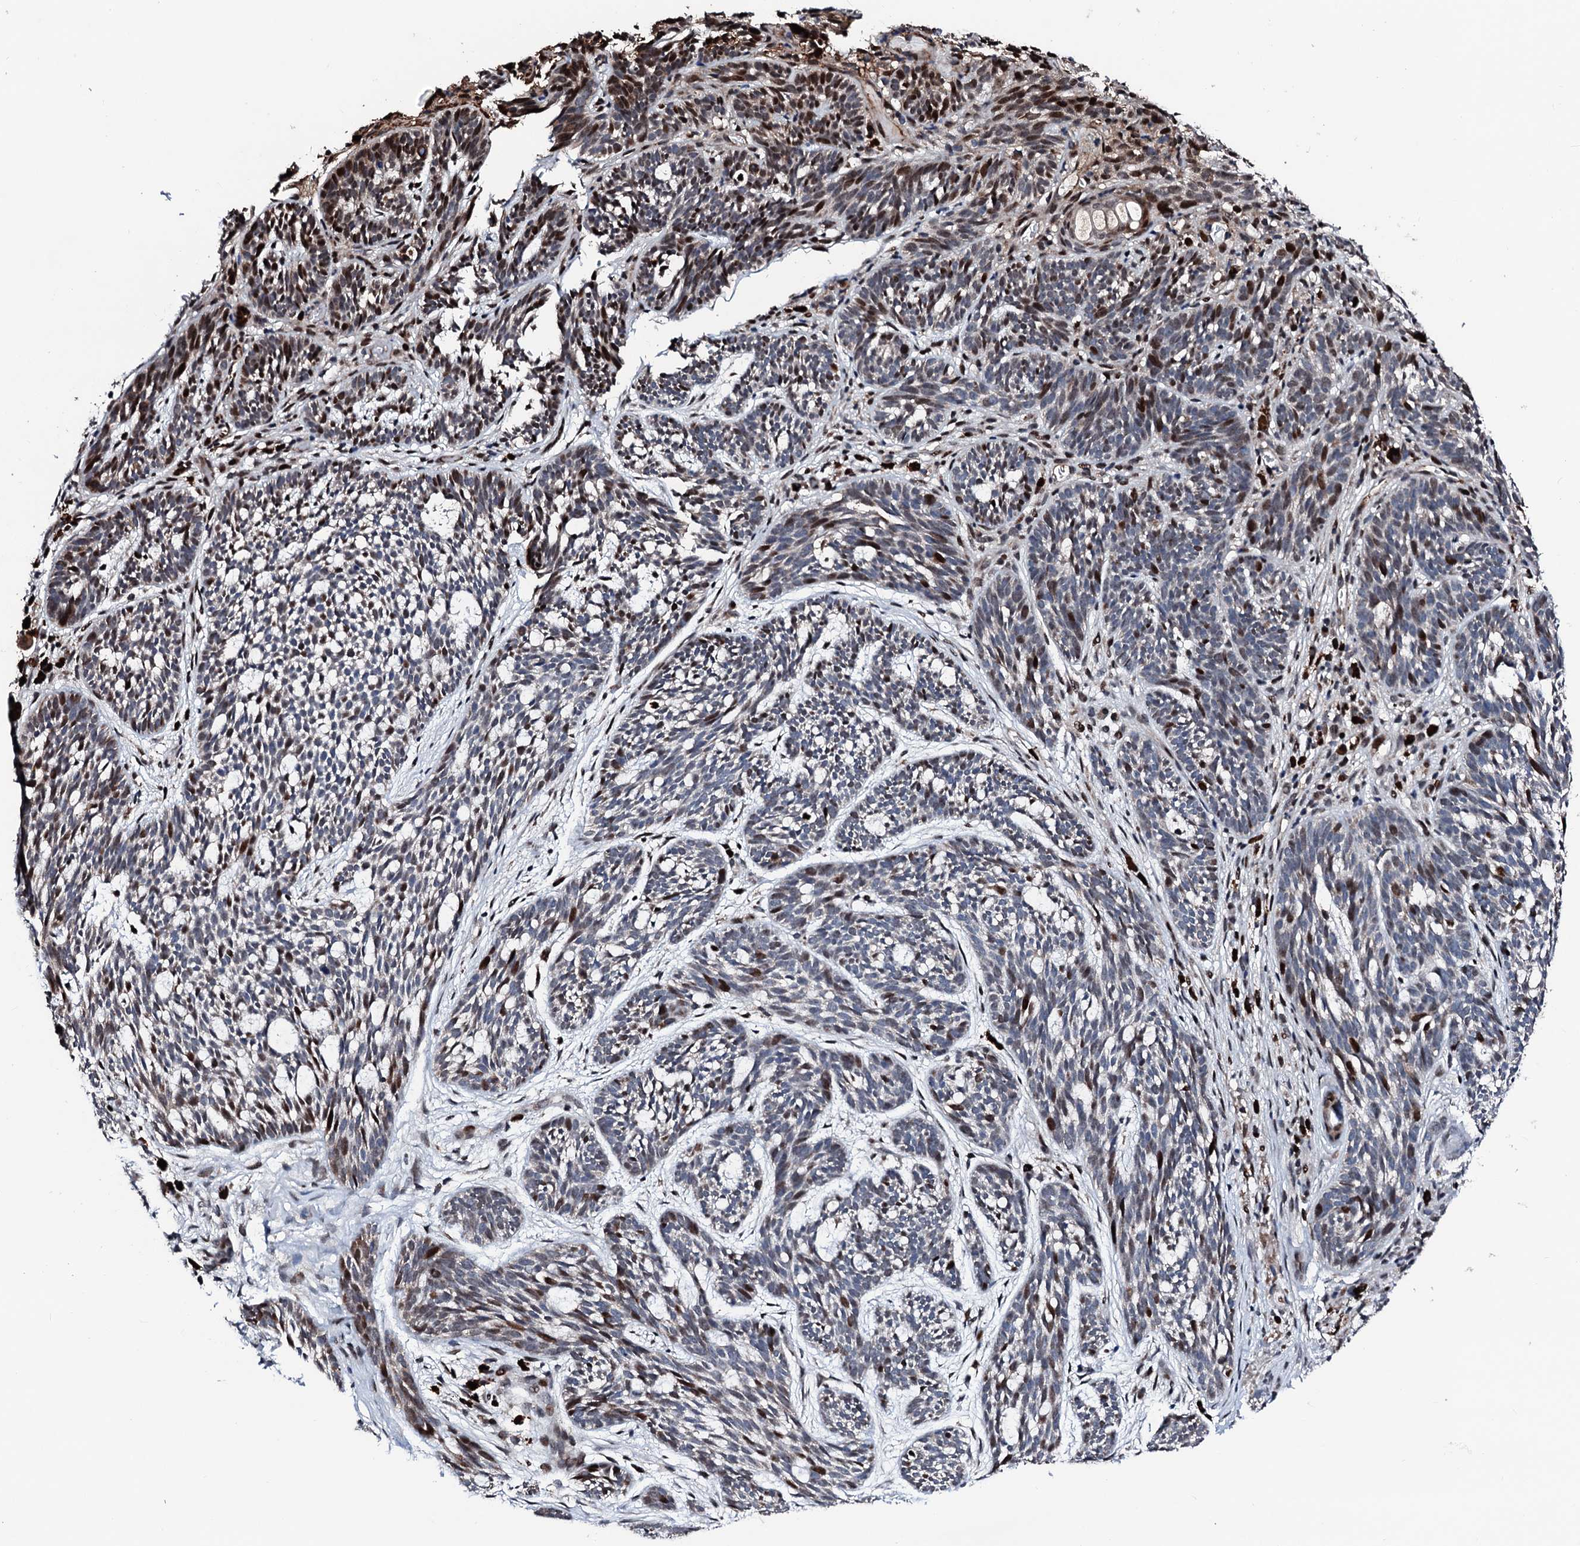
{"staining": {"intensity": "moderate", "quantity": "<25%", "location": "nuclear"}, "tissue": "skin cancer", "cell_type": "Tumor cells", "image_type": "cancer", "snomed": [{"axis": "morphology", "description": "Basal cell carcinoma"}, {"axis": "topography", "description": "Skin"}], "caption": "Tumor cells show low levels of moderate nuclear positivity in approximately <25% of cells in skin cancer. (IHC, brightfield microscopy, high magnification).", "gene": "KIF18A", "patient": {"sex": "male", "age": 71}}